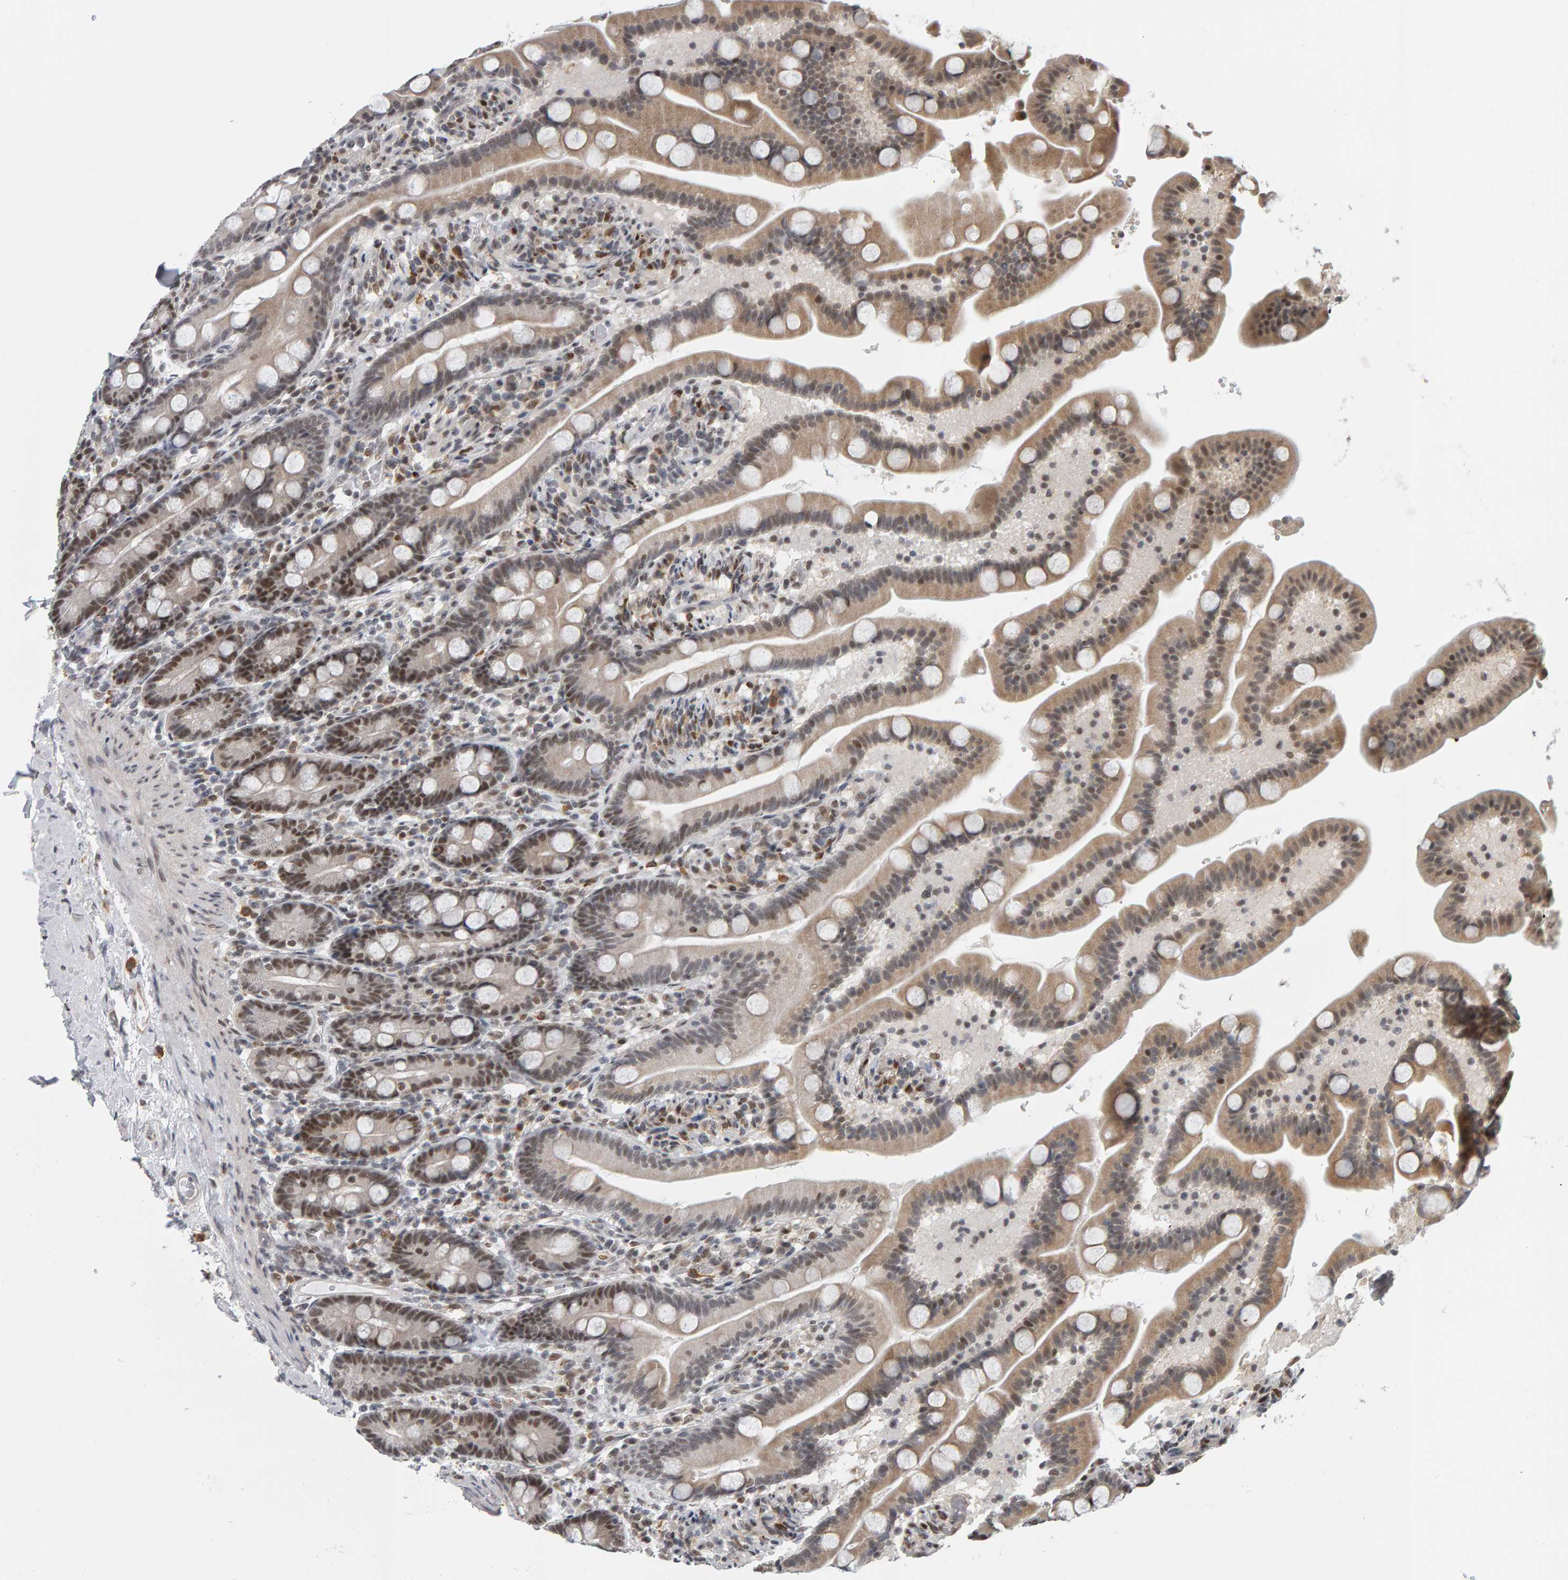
{"staining": {"intensity": "moderate", "quantity": "25%-75%", "location": "cytoplasmic/membranous,nuclear"}, "tissue": "duodenum", "cell_type": "Glandular cells", "image_type": "normal", "snomed": [{"axis": "morphology", "description": "Normal tissue, NOS"}, {"axis": "topography", "description": "Duodenum"}], "caption": "Protein staining reveals moderate cytoplasmic/membranous,nuclear staining in about 25%-75% of glandular cells in unremarkable duodenum. The staining was performed using DAB to visualize the protein expression in brown, while the nuclei were stained in blue with hematoxylin (Magnification: 20x).", "gene": "ATF7IP", "patient": {"sex": "male", "age": 54}}